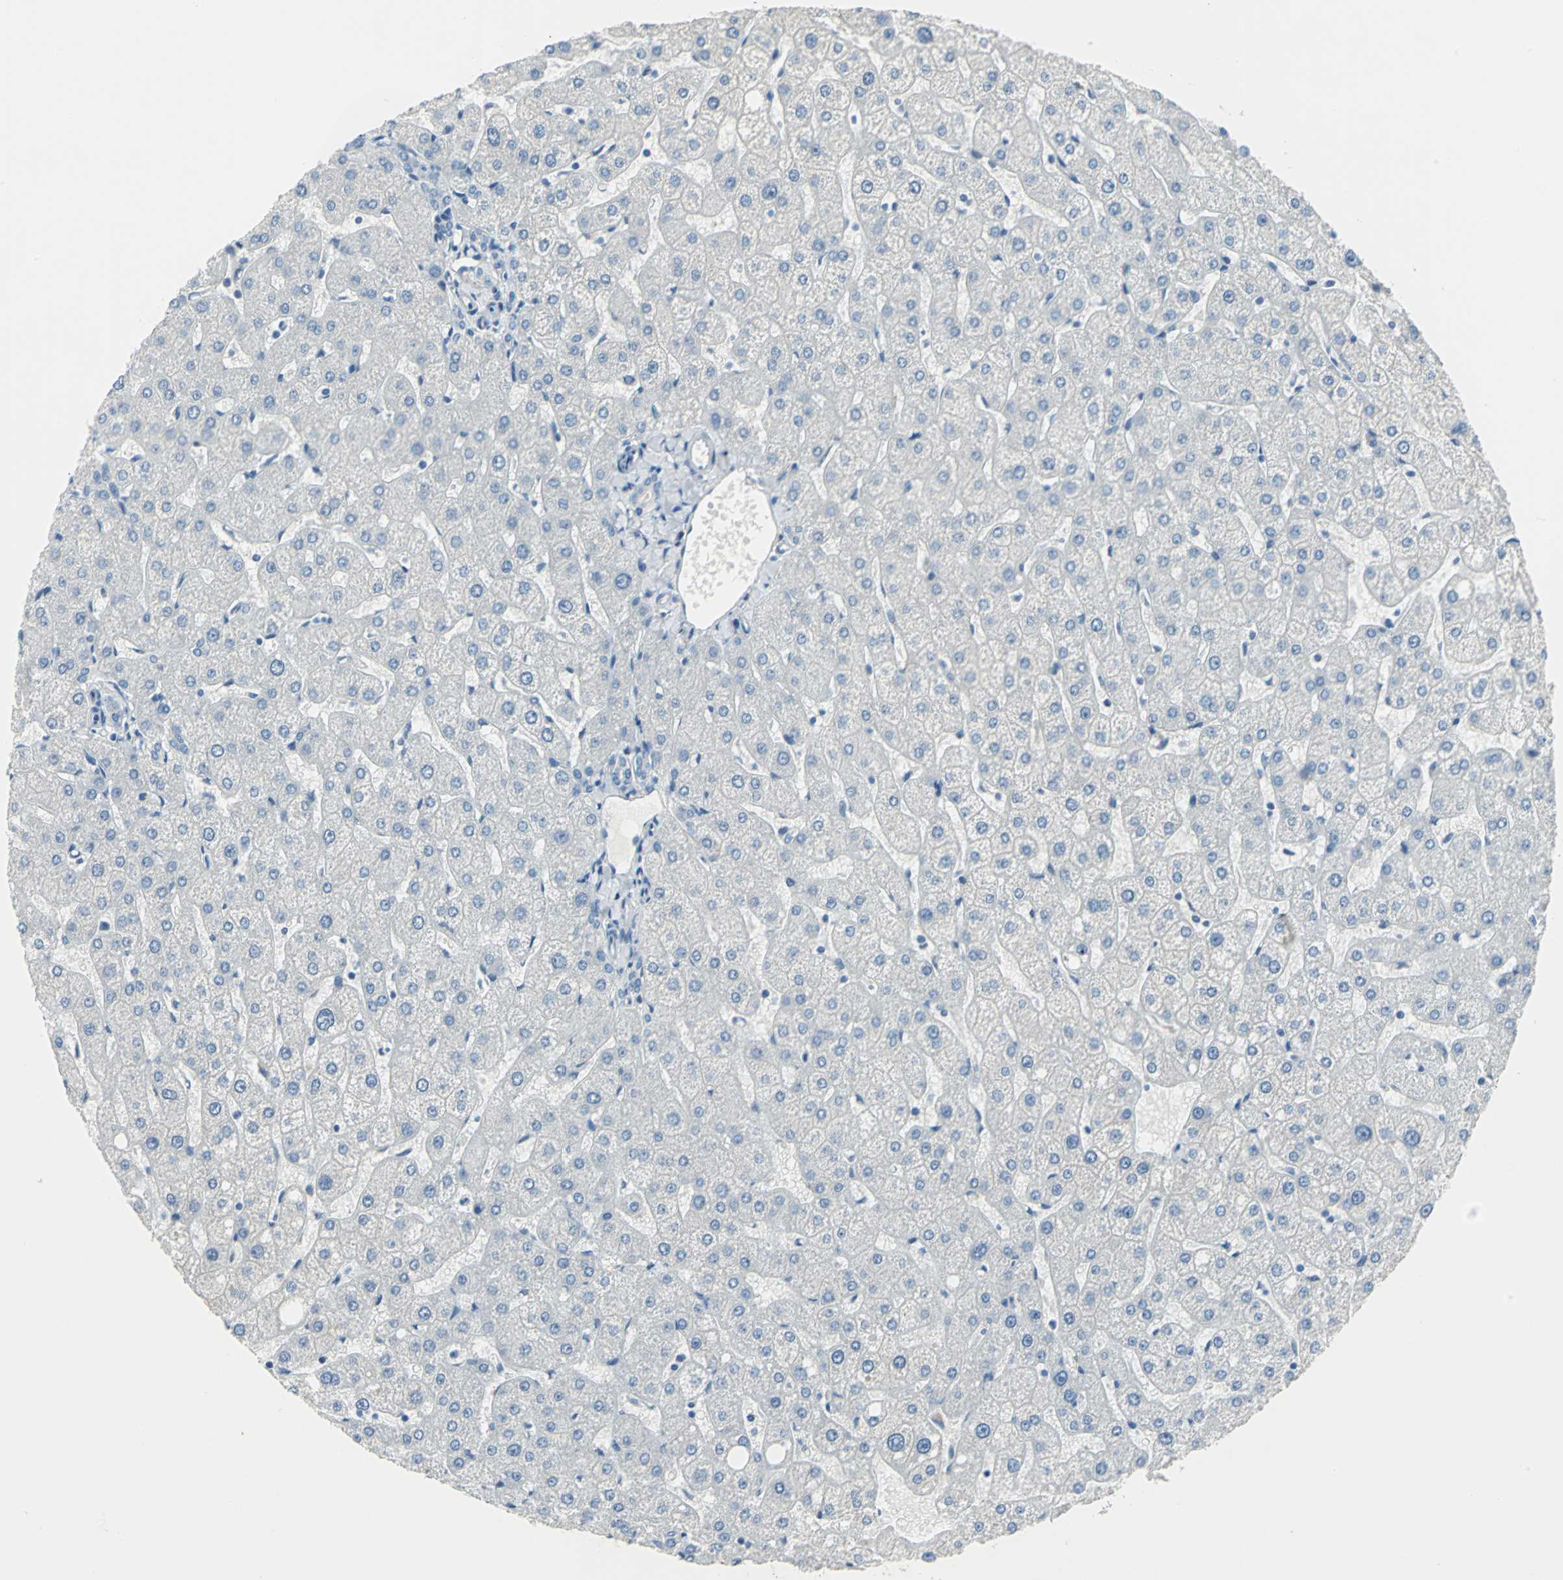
{"staining": {"intensity": "negative", "quantity": "none", "location": "none"}, "tissue": "liver", "cell_type": "Cholangiocytes", "image_type": "normal", "snomed": [{"axis": "morphology", "description": "Normal tissue, NOS"}, {"axis": "topography", "description": "Liver"}], "caption": "This micrograph is of normal liver stained with immunohistochemistry (IHC) to label a protein in brown with the nuclei are counter-stained blue. There is no expression in cholangiocytes. The staining was performed using DAB to visualize the protein expression in brown, while the nuclei were stained in blue with hematoxylin (Magnification: 20x).", "gene": "MUC4", "patient": {"sex": "male", "age": 67}}